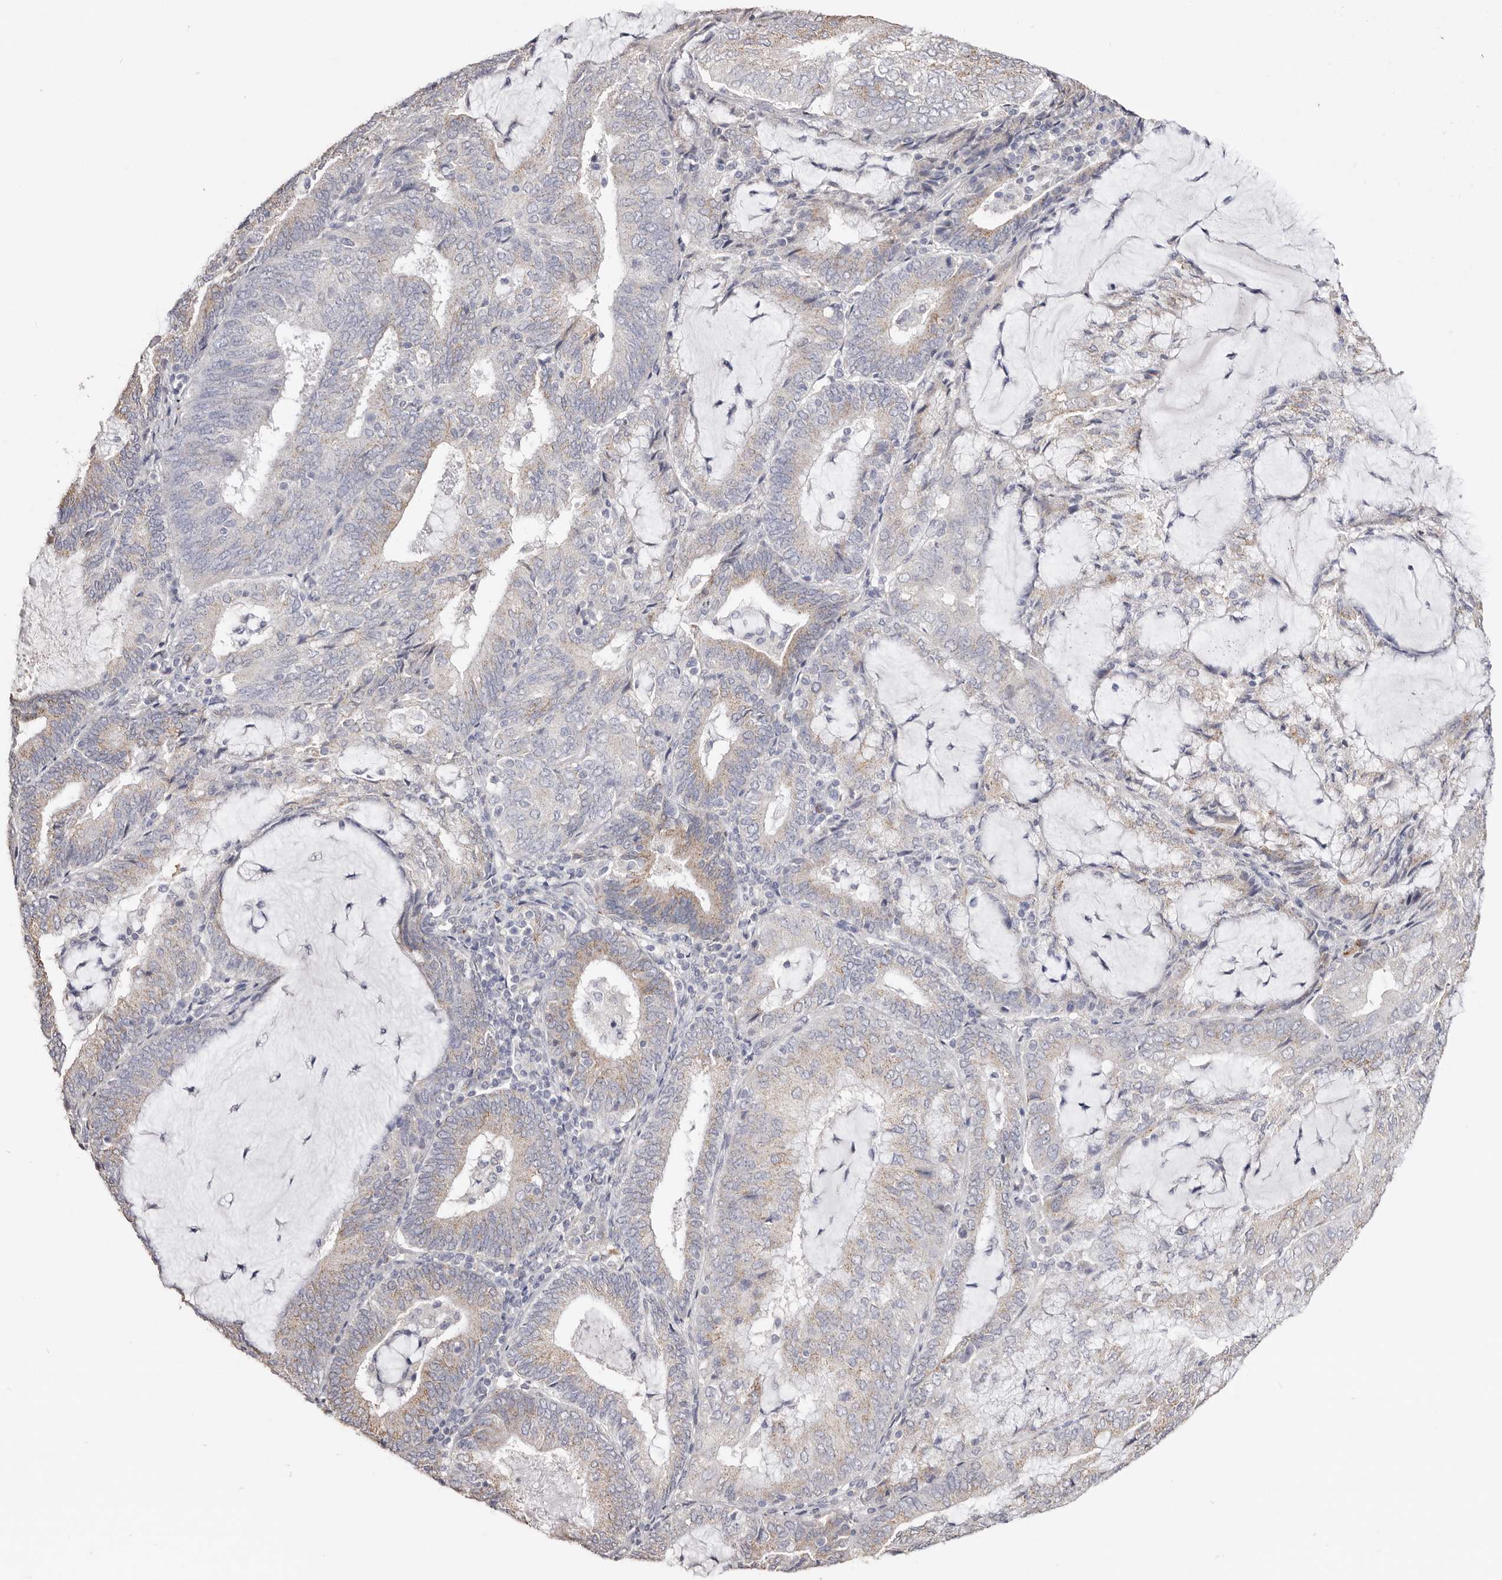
{"staining": {"intensity": "moderate", "quantity": "<25%", "location": "cytoplasmic/membranous"}, "tissue": "endometrial cancer", "cell_type": "Tumor cells", "image_type": "cancer", "snomed": [{"axis": "morphology", "description": "Adenocarcinoma, NOS"}, {"axis": "topography", "description": "Endometrium"}], "caption": "Moderate cytoplasmic/membranous protein staining is seen in approximately <25% of tumor cells in endometrial adenocarcinoma. The staining was performed using DAB (3,3'-diaminobenzidine) to visualize the protein expression in brown, while the nuclei were stained in blue with hematoxylin (Magnification: 20x).", "gene": "LGALS7B", "patient": {"sex": "female", "age": 81}}